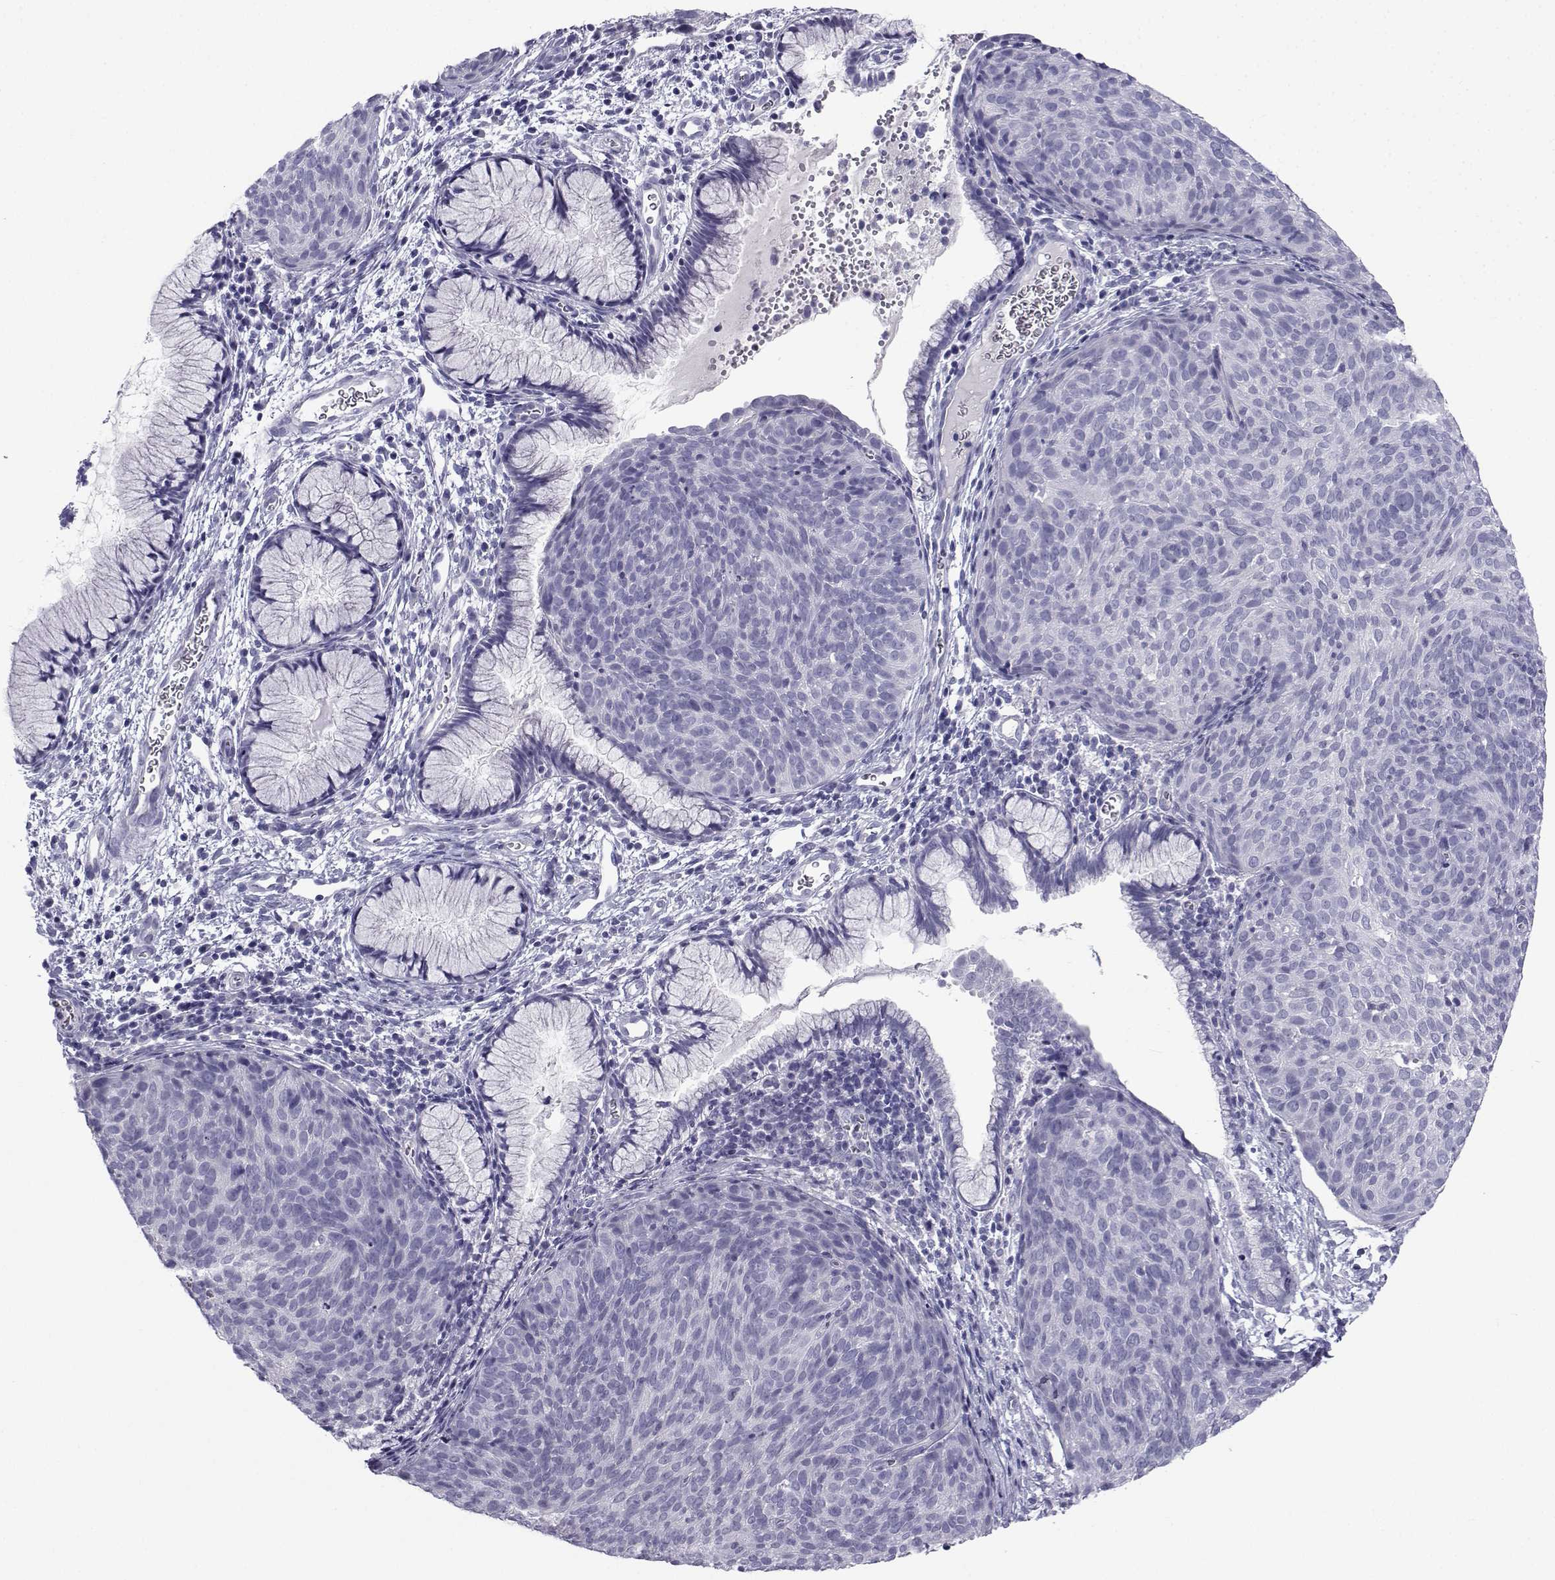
{"staining": {"intensity": "negative", "quantity": "none", "location": "none"}, "tissue": "cervical cancer", "cell_type": "Tumor cells", "image_type": "cancer", "snomed": [{"axis": "morphology", "description": "Squamous cell carcinoma, NOS"}, {"axis": "topography", "description": "Cervix"}], "caption": "Cervical squamous cell carcinoma was stained to show a protein in brown. There is no significant expression in tumor cells.", "gene": "PCSK1N", "patient": {"sex": "female", "age": 39}}